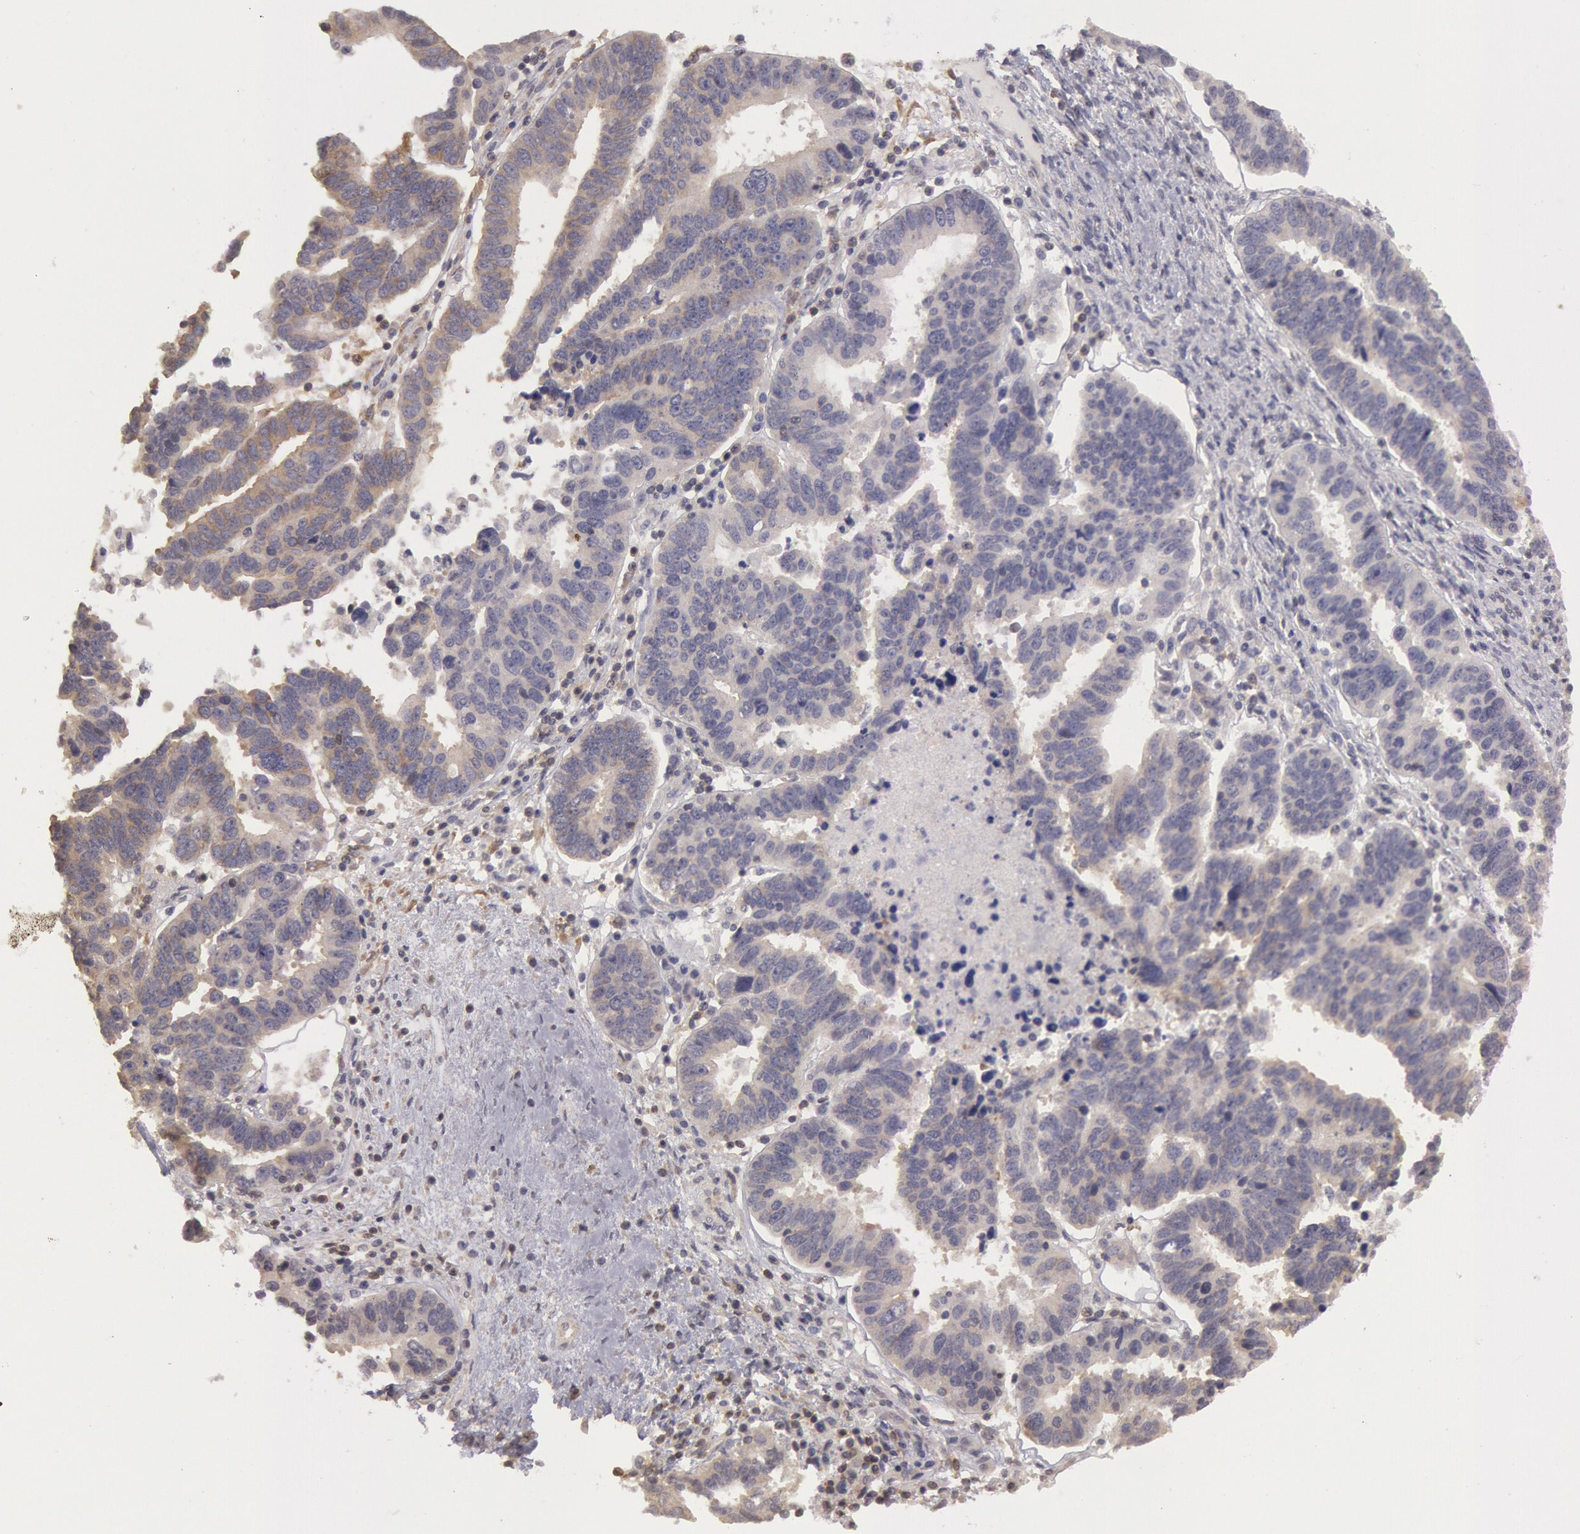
{"staining": {"intensity": "weak", "quantity": "25%-75%", "location": "cytoplasmic/membranous"}, "tissue": "ovarian cancer", "cell_type": "Tumor cells", "image_type": "cancer", "snomed": [{"axis": "morphology", "description": "Carcinoma, endometroid"}, {"axis": "morphology", "description": "Cystadenocarcinoma, serous, NOS"}, {"axis": "topography", "description": "Ovary"}], "caption": "Tumor cells display low levels of weak cytoplasmic/membranous expression in approximately 25%-75% of cells in human ovarian cancer.", "gene": "NMT2", "patient": {"sex": "female", "age": 45}}